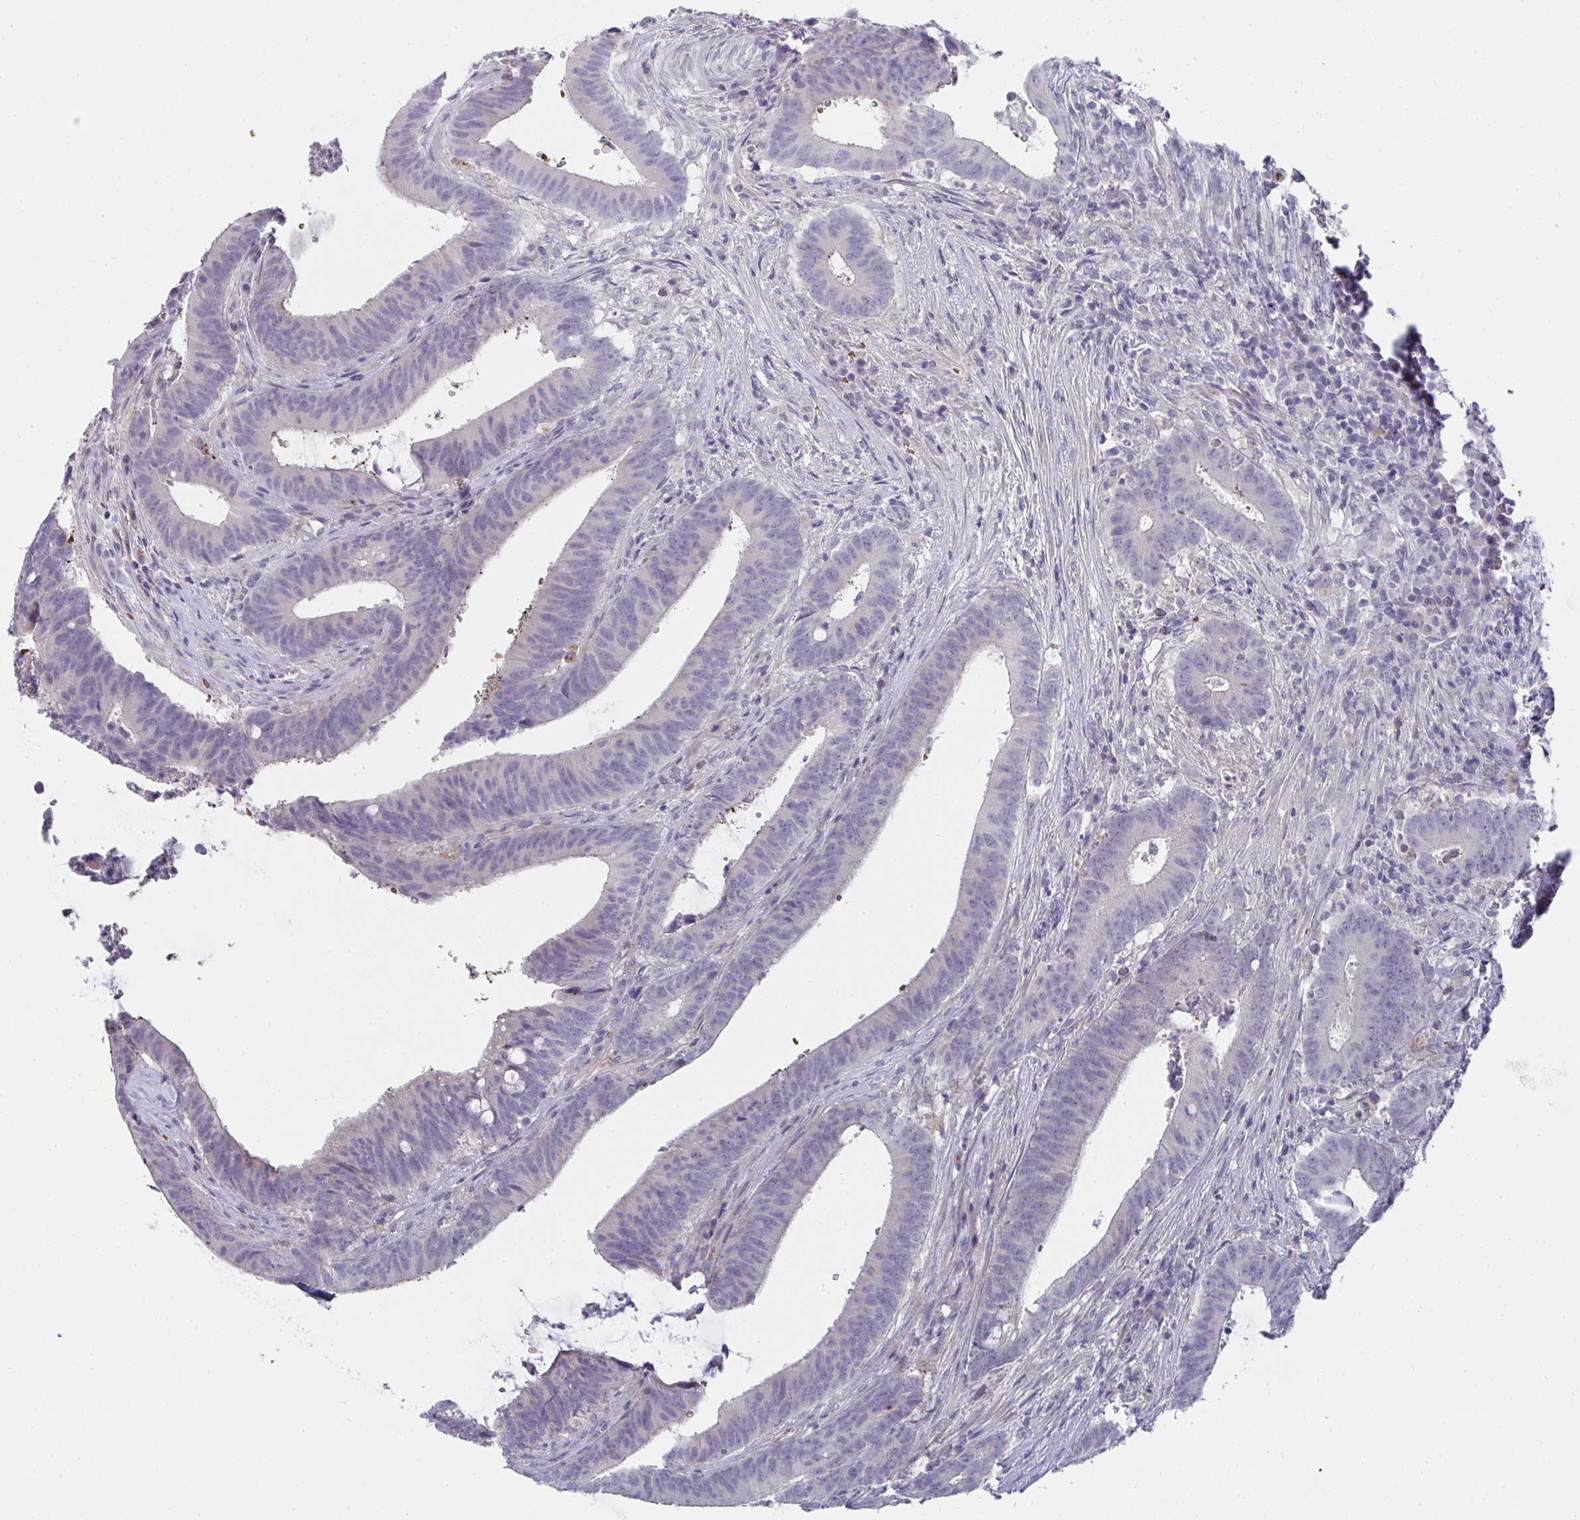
{"staining": {"intensity": "negative", "quantity": "none", "location": "none"}, "tissue": "colorectal cancer", "cell_type": "Tumor cells", "image_type": "cancer", "snomed": [{"axis": "morphology", "description": "Adenocarcinoma, NOS"}, {"axis": "topography", "description": "Colon"}], "caption": "This is a photomicrograph of immunohistochemistry (IHC) staining of colorectal cancer (adenocarcinoma), which shows no positivity in tumor cells. (DAB (3,3'-diaminobenzidine) immunohistochemistry (IHC), high magnification).", "gene": "SHB", "patient": {"sex": "female", "age": 43}}